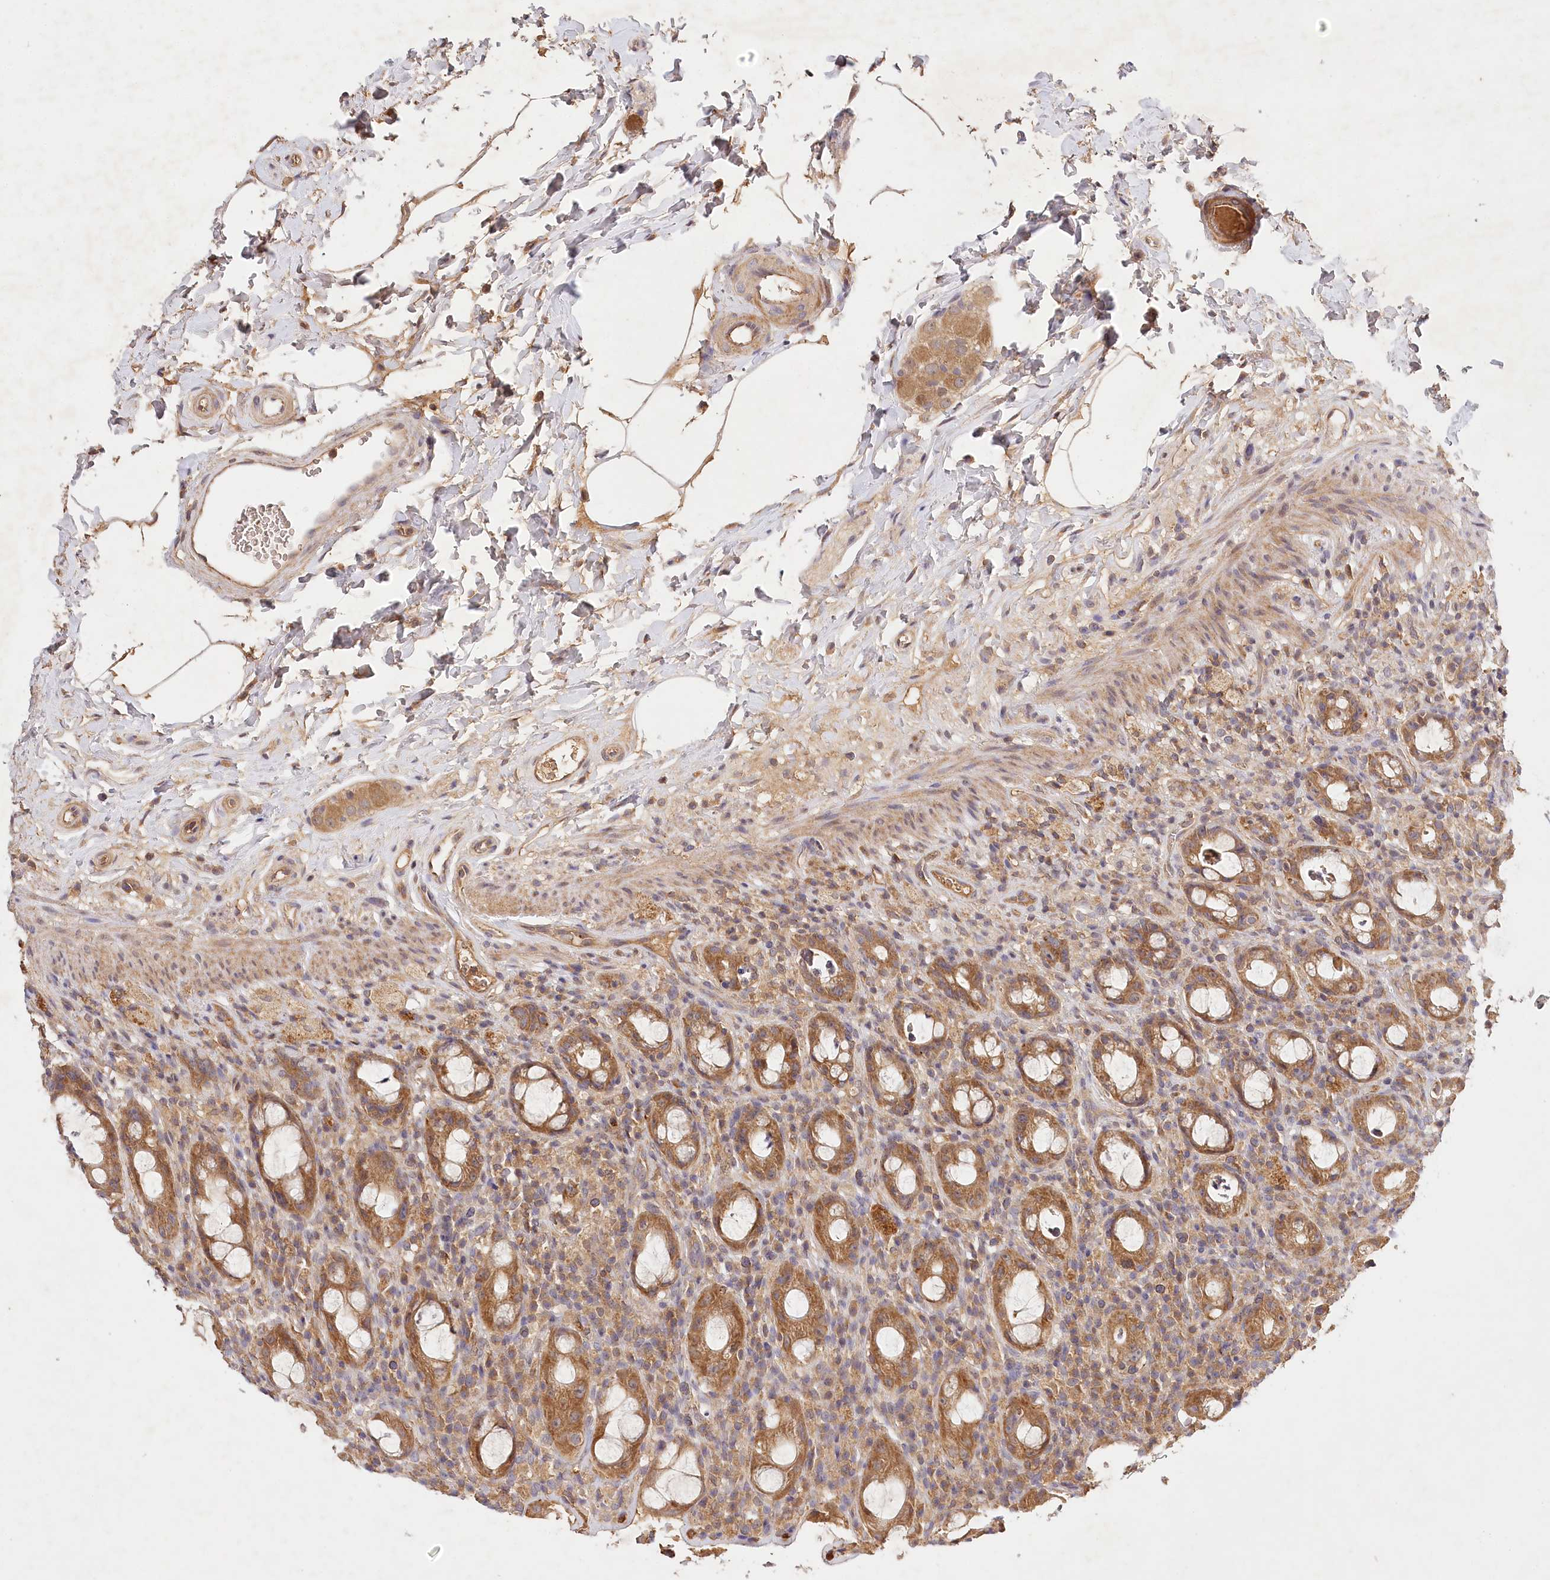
{"staining": {"intensity": "strong", "quantity": ">75%", "location": "cytoplasmic/membranous"}, "tissue": "rectum", "cell_type": "Glandular cells", "image_type": "normal", "snomed": [{"axis": "morphology", "description": "Normal tissue, NOS"}, {"axis": "topography", "description": "Rectum"}], "caption": "An immunohistochemistry (IHC) histopathology image of unremarkable tissue is shown. Protein staining in brown highlights strong cytoplasmic/membranous positivity in rectum within glandular cells.", "gene": "LSS", "patient": {"sex": "male", "age": 44}}